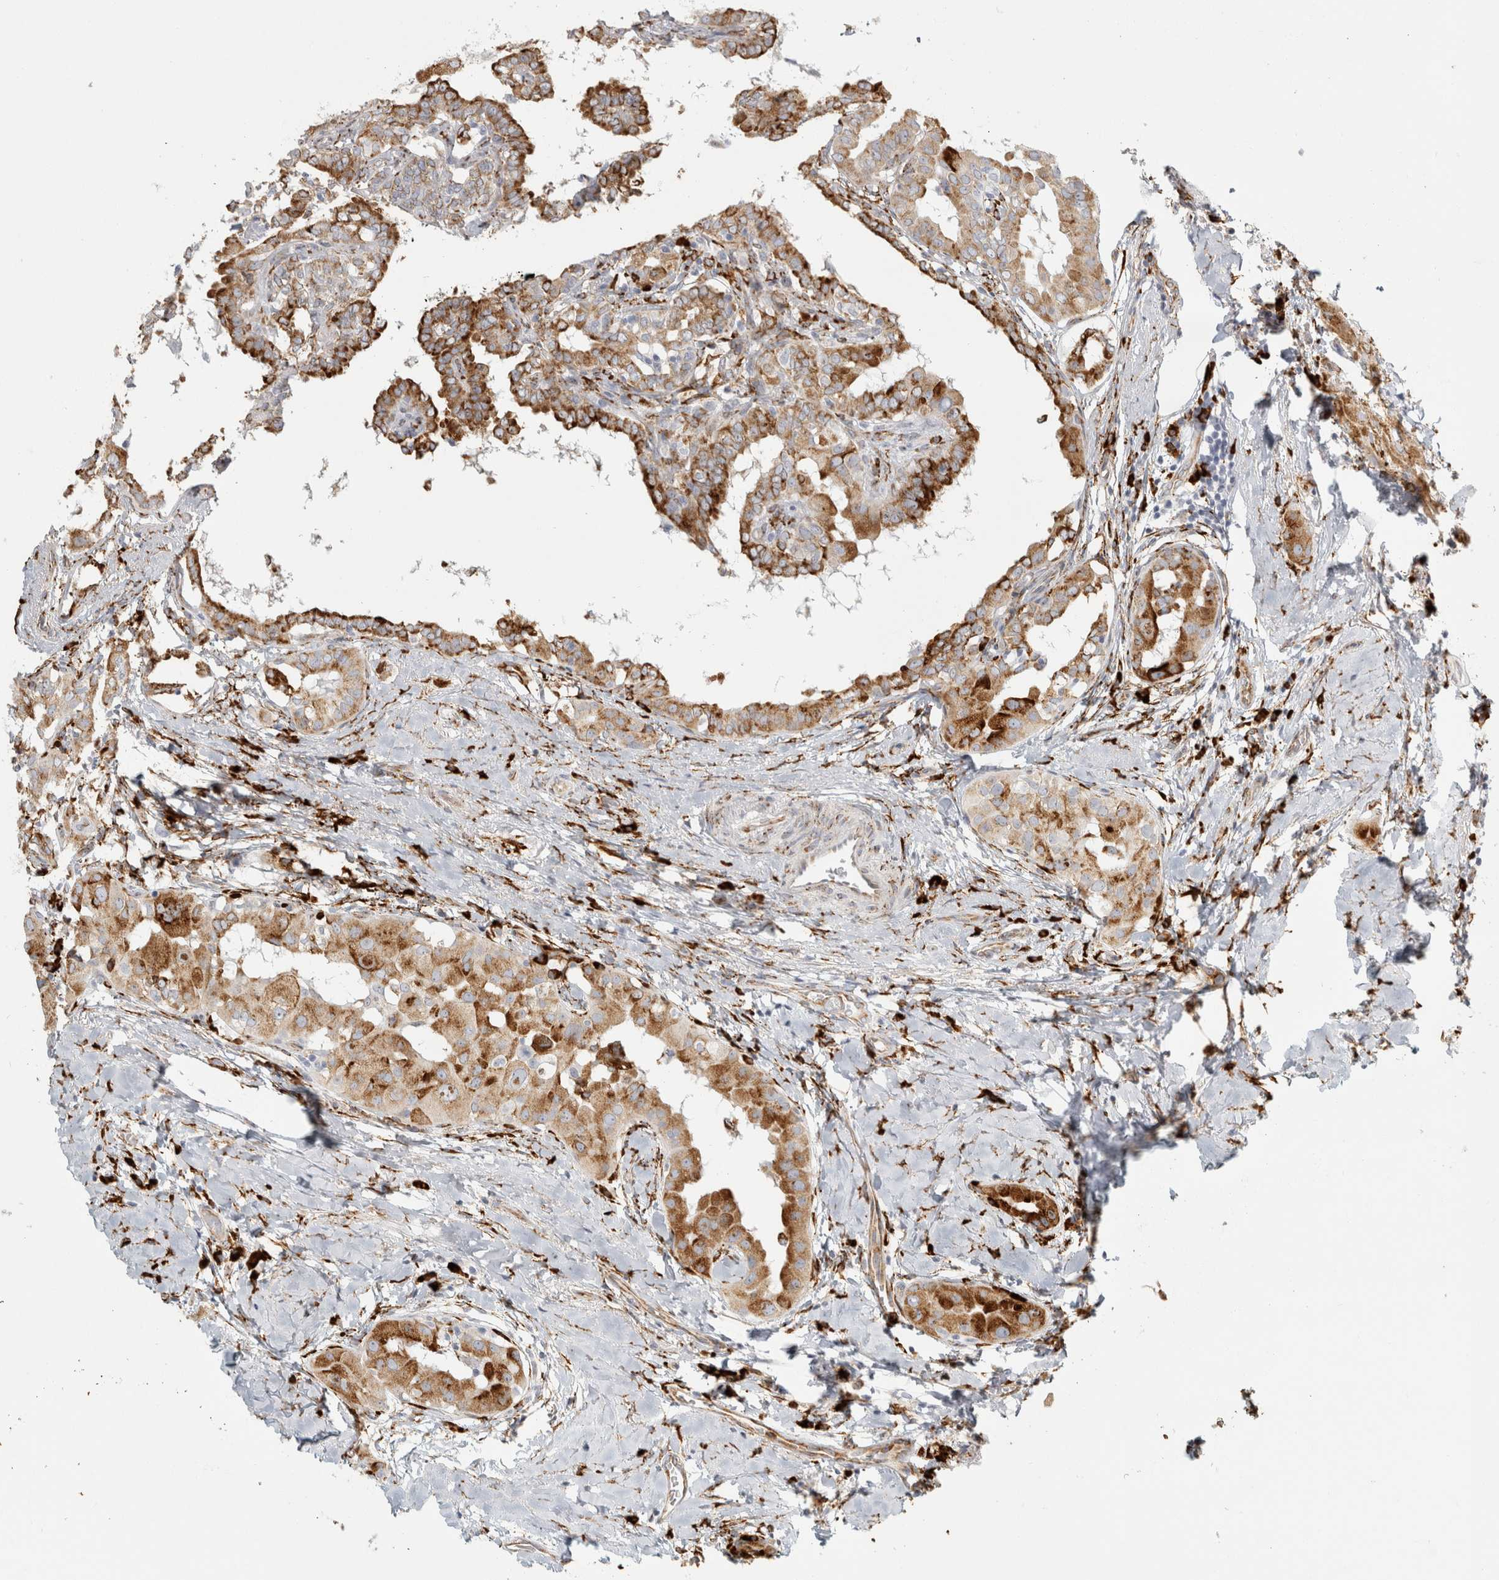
{"staining": {"intensity": "moderate", "quantity": ">75%", "location": "cytoplasmic/membranous"}, "tissue": "thyroid cancer", "cell_type": "Tumor cells", "image_type": "cancer", "snomed": [{"axis": "morphology", "description": "Papillary adenocarcinoma, NOS"}, {"axis": "topography", "description": "Thyroid gland"}], "caption": "Immunohistochemistry micrograph of thyroid papillary adenocarcinoma stained for a protein (brown), which shows medium levels of moderate cytoplasmic/membranous staining in about >75% of tumor cells.", "gene": "OSTN", "patient": {"sex": "male", "age": 33}}